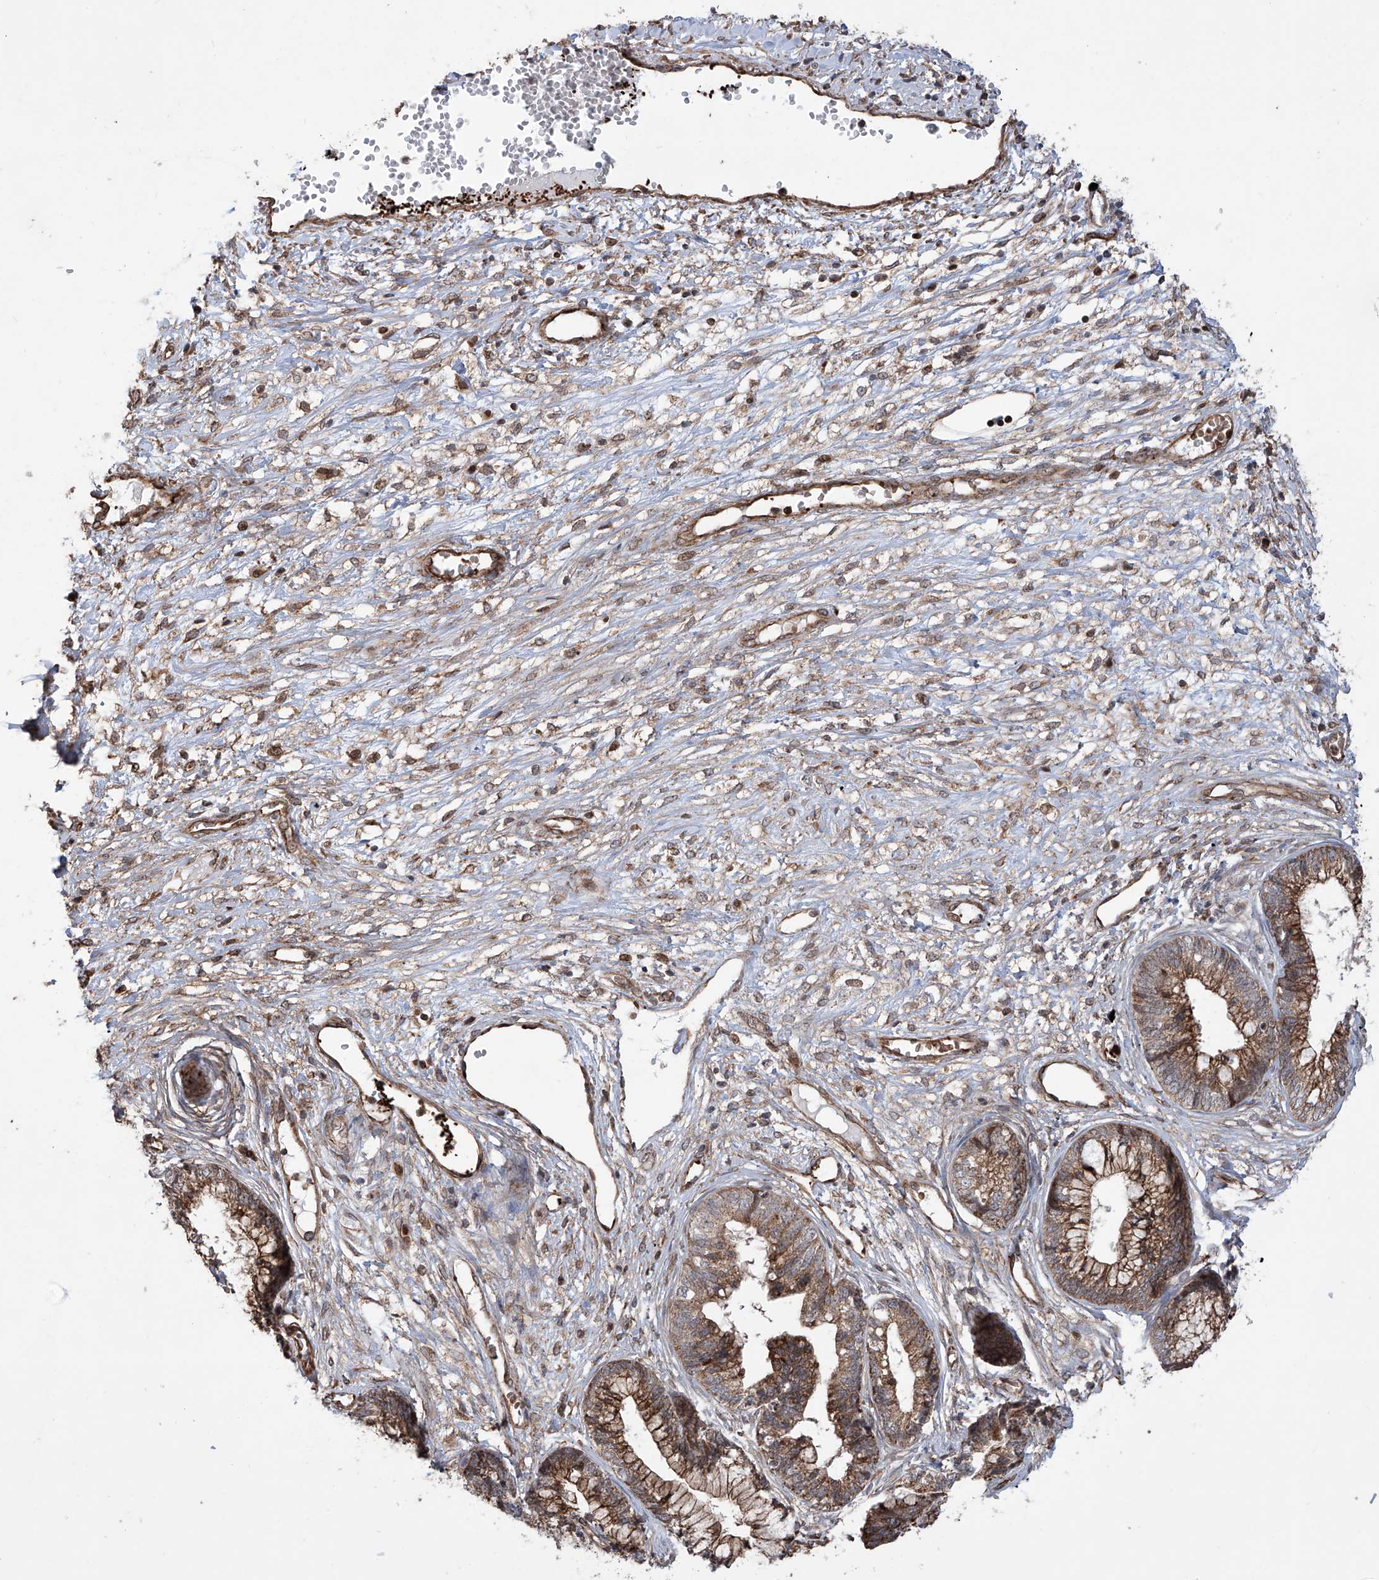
{"staining": {"intensity": "strong", "quantity": ">75%", "location": "cytoplasmic/membranous"}, "tissue": "cervical cancer", "cell_type": "Tumor cells", "image_type": "cancer", "snomed": [{"axis": "morphology", "description": "Adenocarcinoma, NOS"}, {"axis": "topography", "description": "Cervix"}], "caption": "Immunohistochemical staining of human adenocarcinoma (cervical) reveals strong cytoplasmic/membranous protein positivity in about >75% of tumor cells.", "gene": "APAF1", "patient": {"sex": "female", "age": 44}}